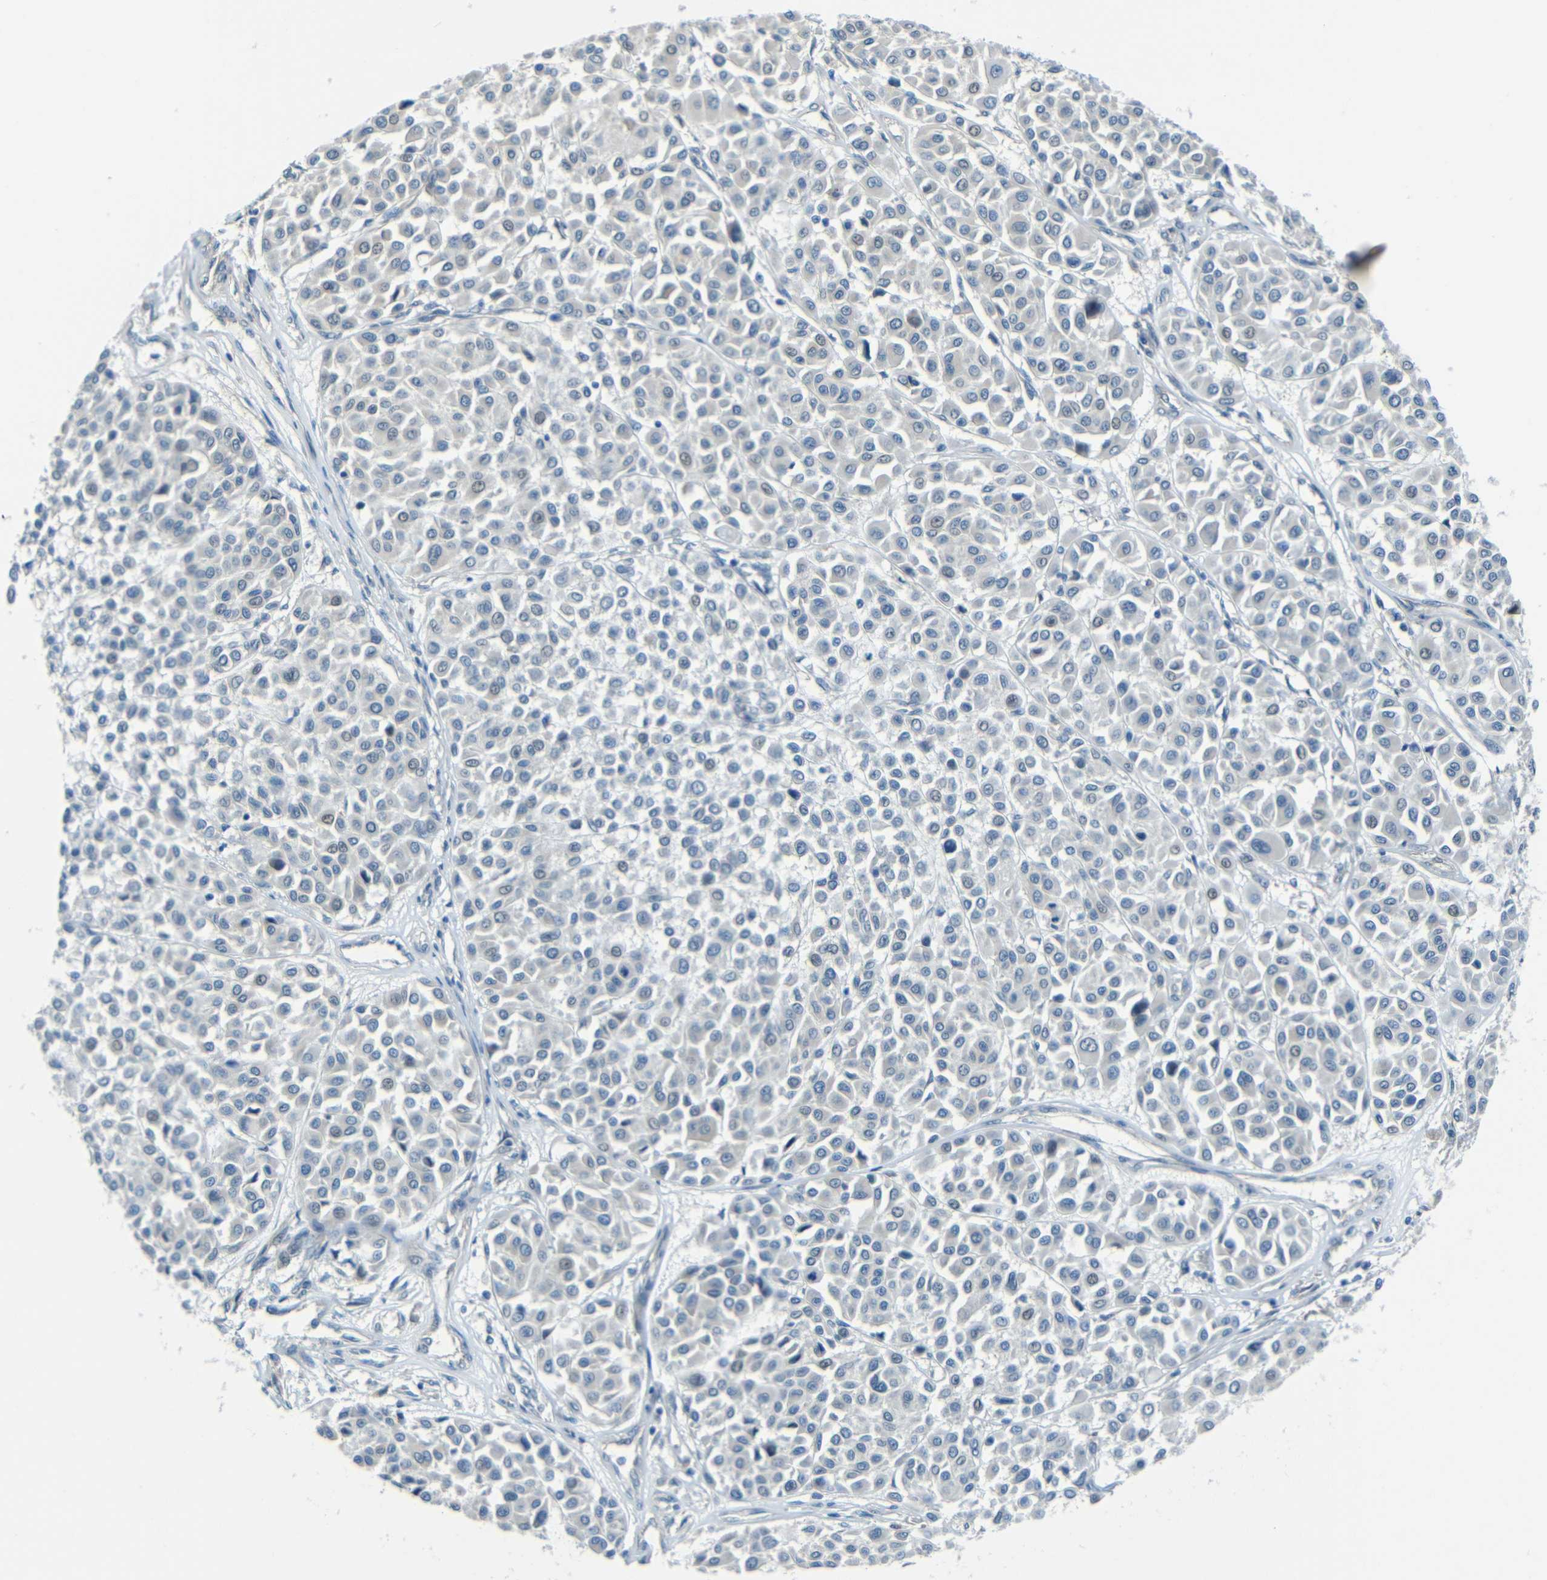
{"staining": {"intensity": "negative", "quantity": "none", "location": "none"}, "tissue": "melanoma", "cell_type": "Tumor cells", "image_type": "cancer", "snomed": [{"axis": "morphology", "description": "Malignant melanoma, Metastatic site"}, {"axis": "topography", "description": "Soft tissue"}], "caption": "DAB (3,3'-diaminobenzidine) immunohistochemical staining of melanoma demonstrates no significant positivity in tumor cells.", "gene": "ANKRD22", "patient": {"sex": "male", "age": 41}}